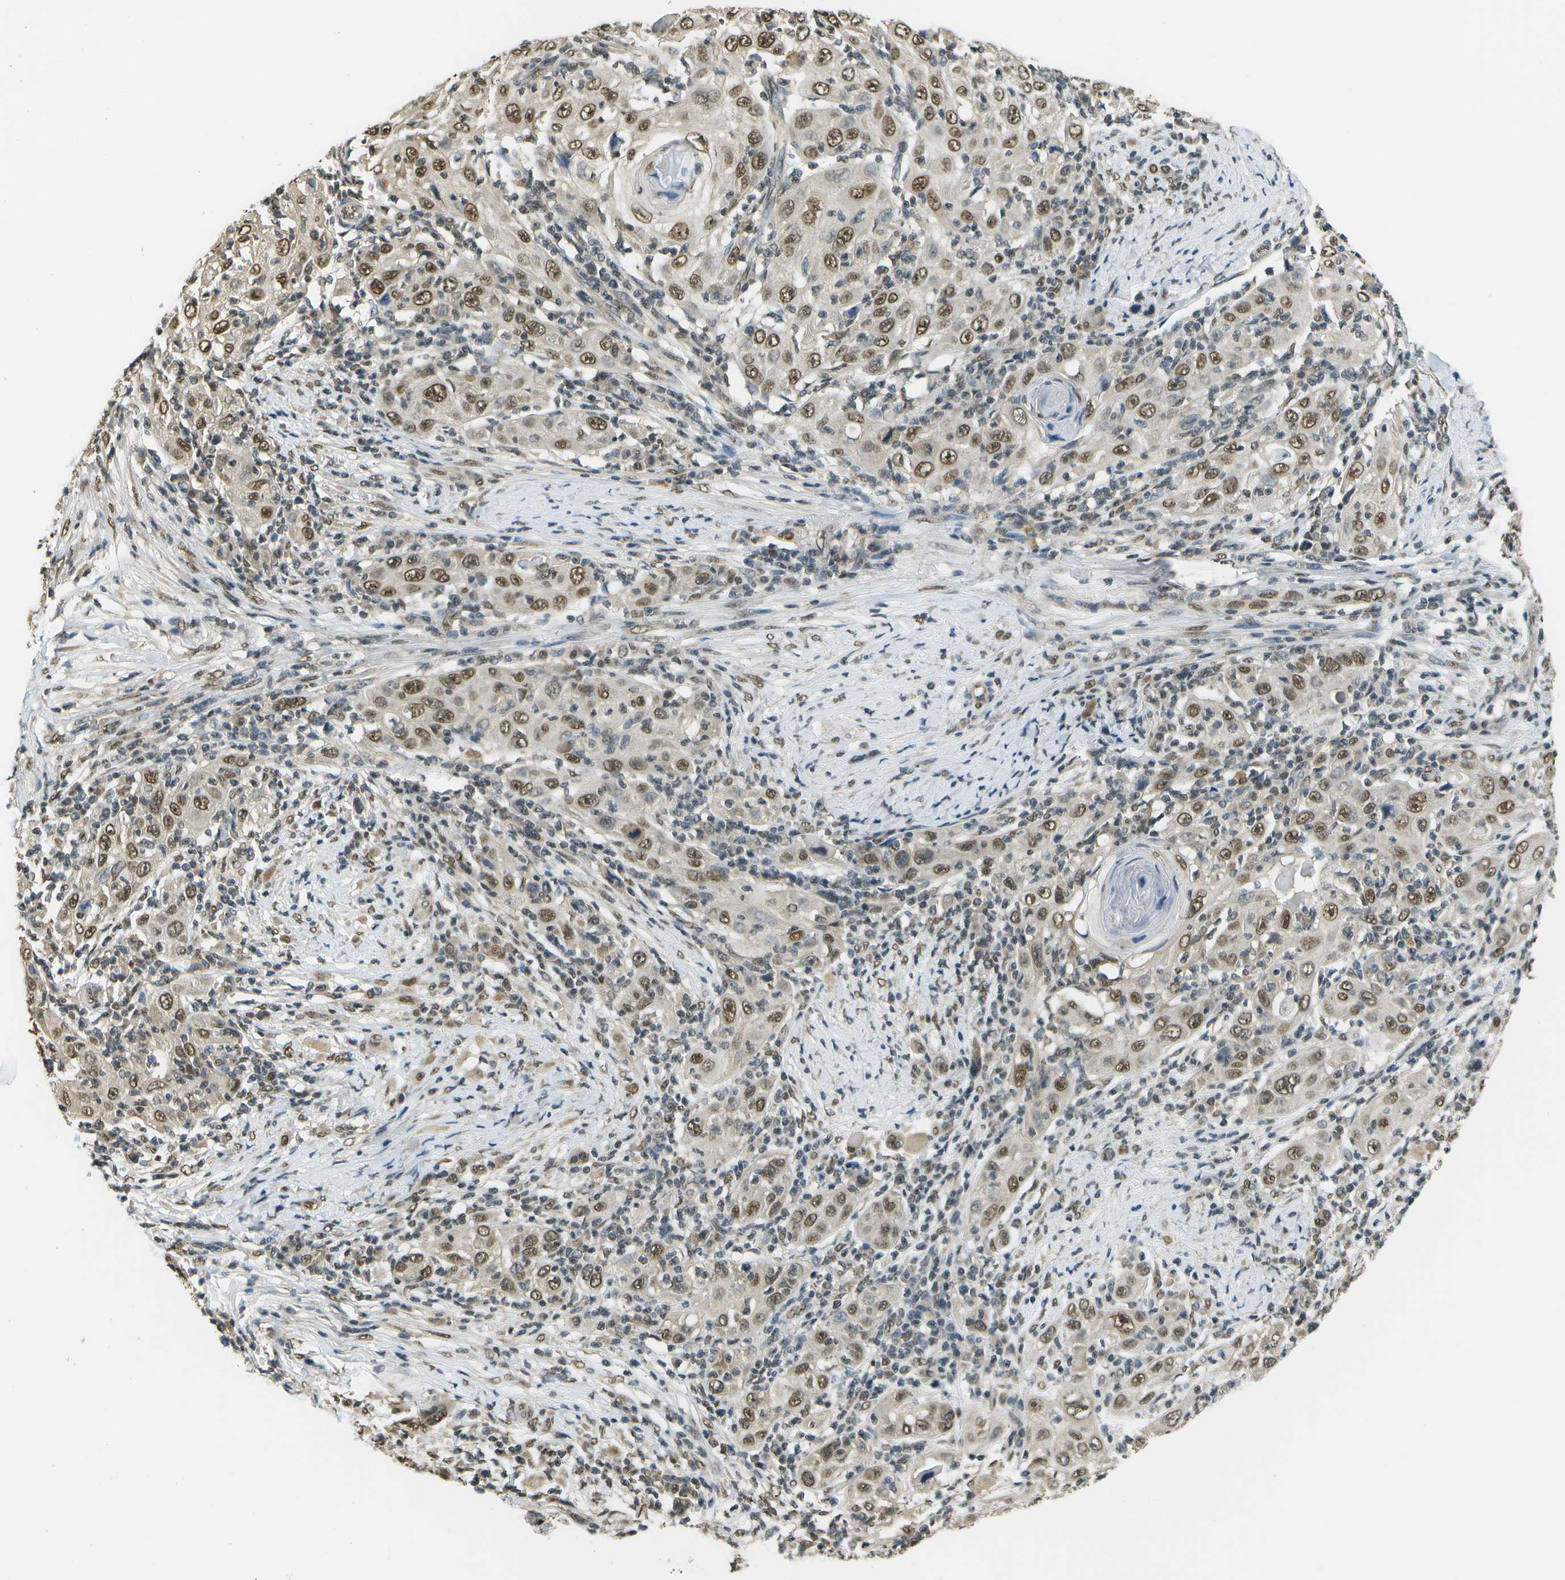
{"staining": {"intensity": "moderate", "quantity": ">75%", "location": "nuclear"}, "tissue": "skin cancer", "cell_type": "Tumor cells", "image_type": "cancer", "snomed": [{"axis": "morphology", "description": "Squamous cell carcinoma, NOS"}, {"axis": "topography", "description": "Skin"}], "caption": "Skin cancer (squamous cell carcinoma) was stained to show a protein in brown. There is medium levels of moderate nuclear staining in about >75% of tumor cells.", "gene": "ABL2", "patient": {"sex": "female", "age": 88}}